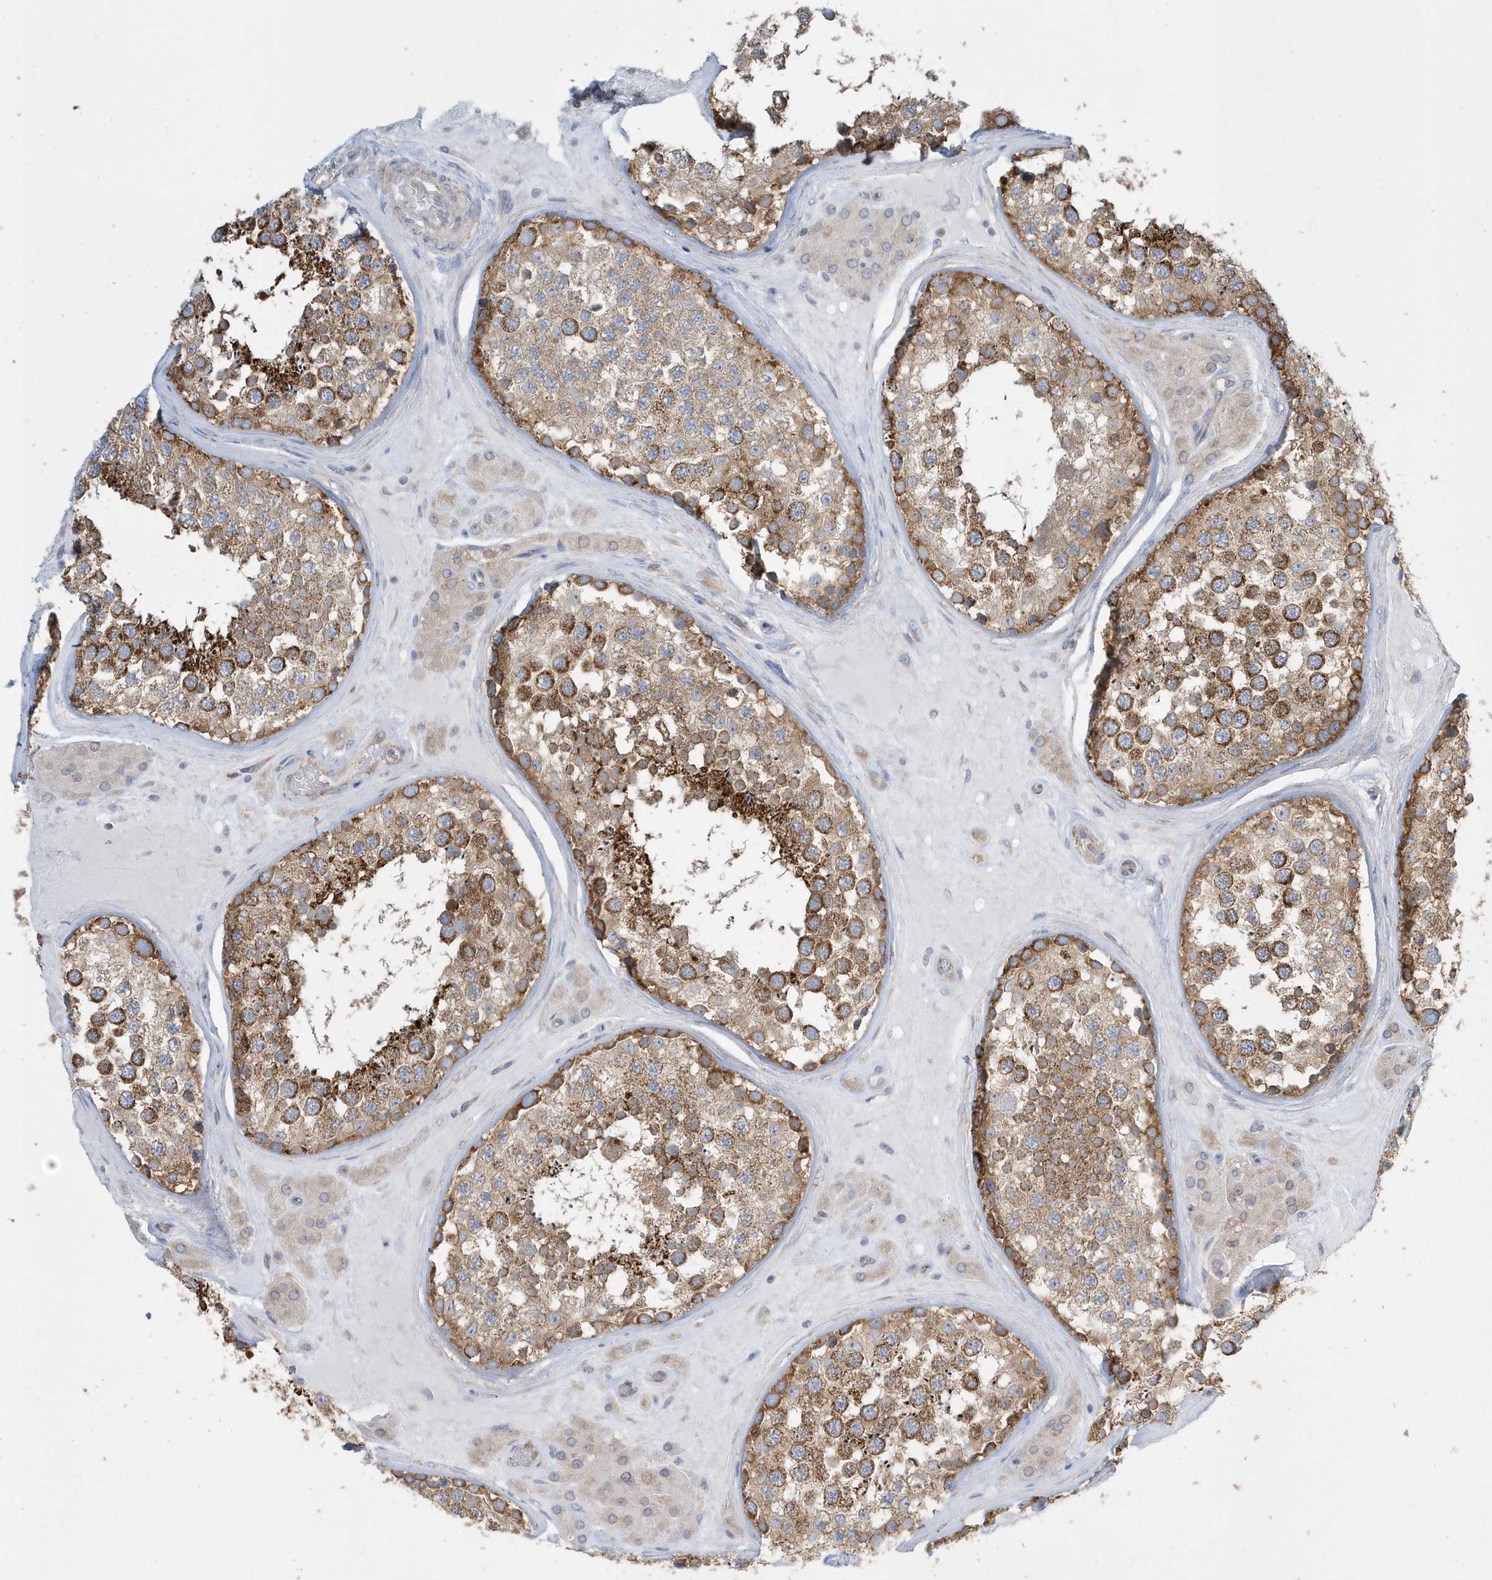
{"staining": {"intensity": "strong", "quantity": ">75%", "location": "cytoplasmic/membranous"}, "tissue": "testis", "cell_type": "Cells in seminiferous ducts", "image_type": "normal", "snomed": [{"axis": "morphology", "description": "Normal tissue, NOS"}, {"axis": "topography", "description": "Testis"}], "caption": "Immunohistochemical staining of benign human testis reveals strong cytoplasmic/membranous protein expression in about >75% of cells in seminiferous ducts. (DAB IHC, brown staining for protein, blue staining for nuclei).", "gene": "SPATA5", "patient": {"sex": "male", "age": 46}}